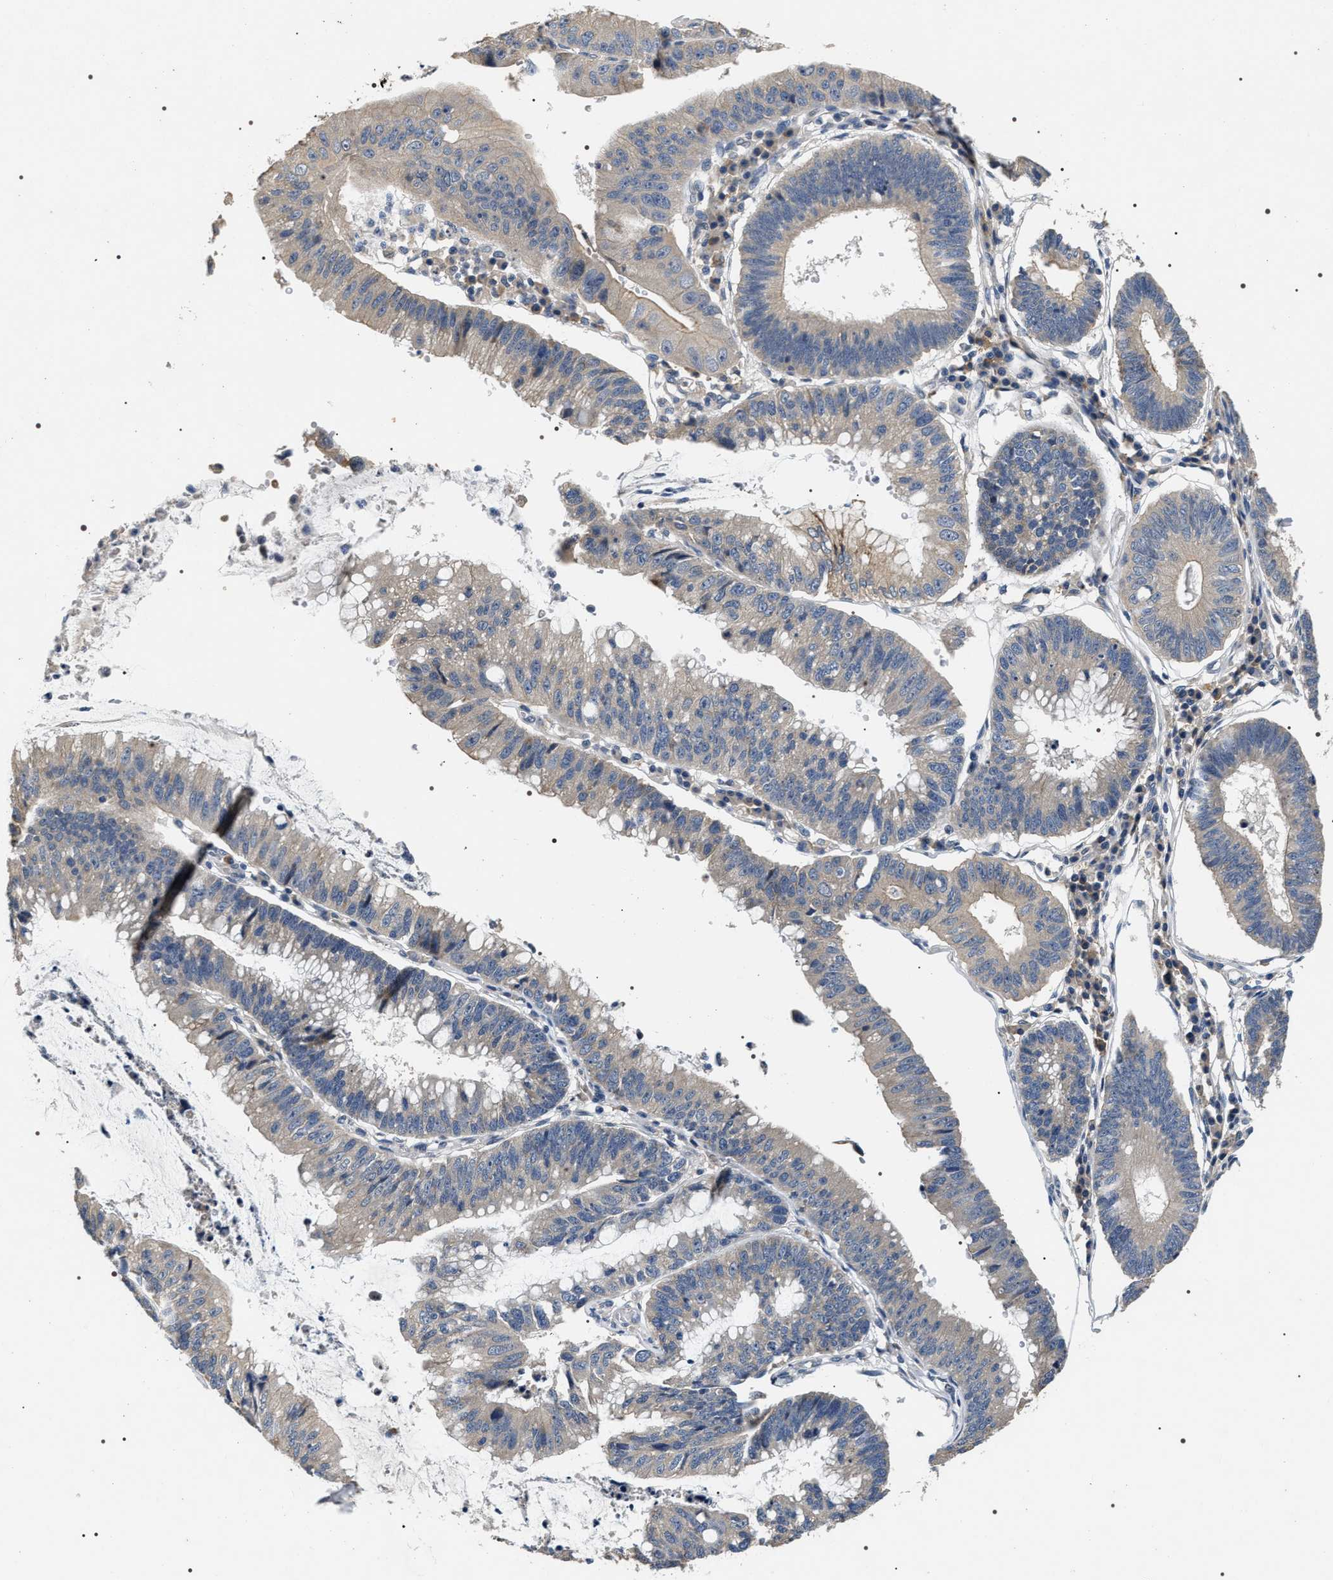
{"staining": {"intensity": "negative", "quantity": "none", "location": "none"}, "tissue": "stomach cancer", "cell_type": "Tumor cells", "image_type": "cancer", "snomed": [{"axis": "morphology", "description": "Adenocarcinoma, NOS"}, {"axis": "topography", "description": "Stomach"}], "caption": "DAB (3,3'-diaminobenzidine) immunohistochemical staining of adenocarcinoma (stomach) shows no significant positivity in tumor cells. Nuclei are stained in blue.", "gene": "IFT81", "patient": {"sex": "male", "age": 59}}